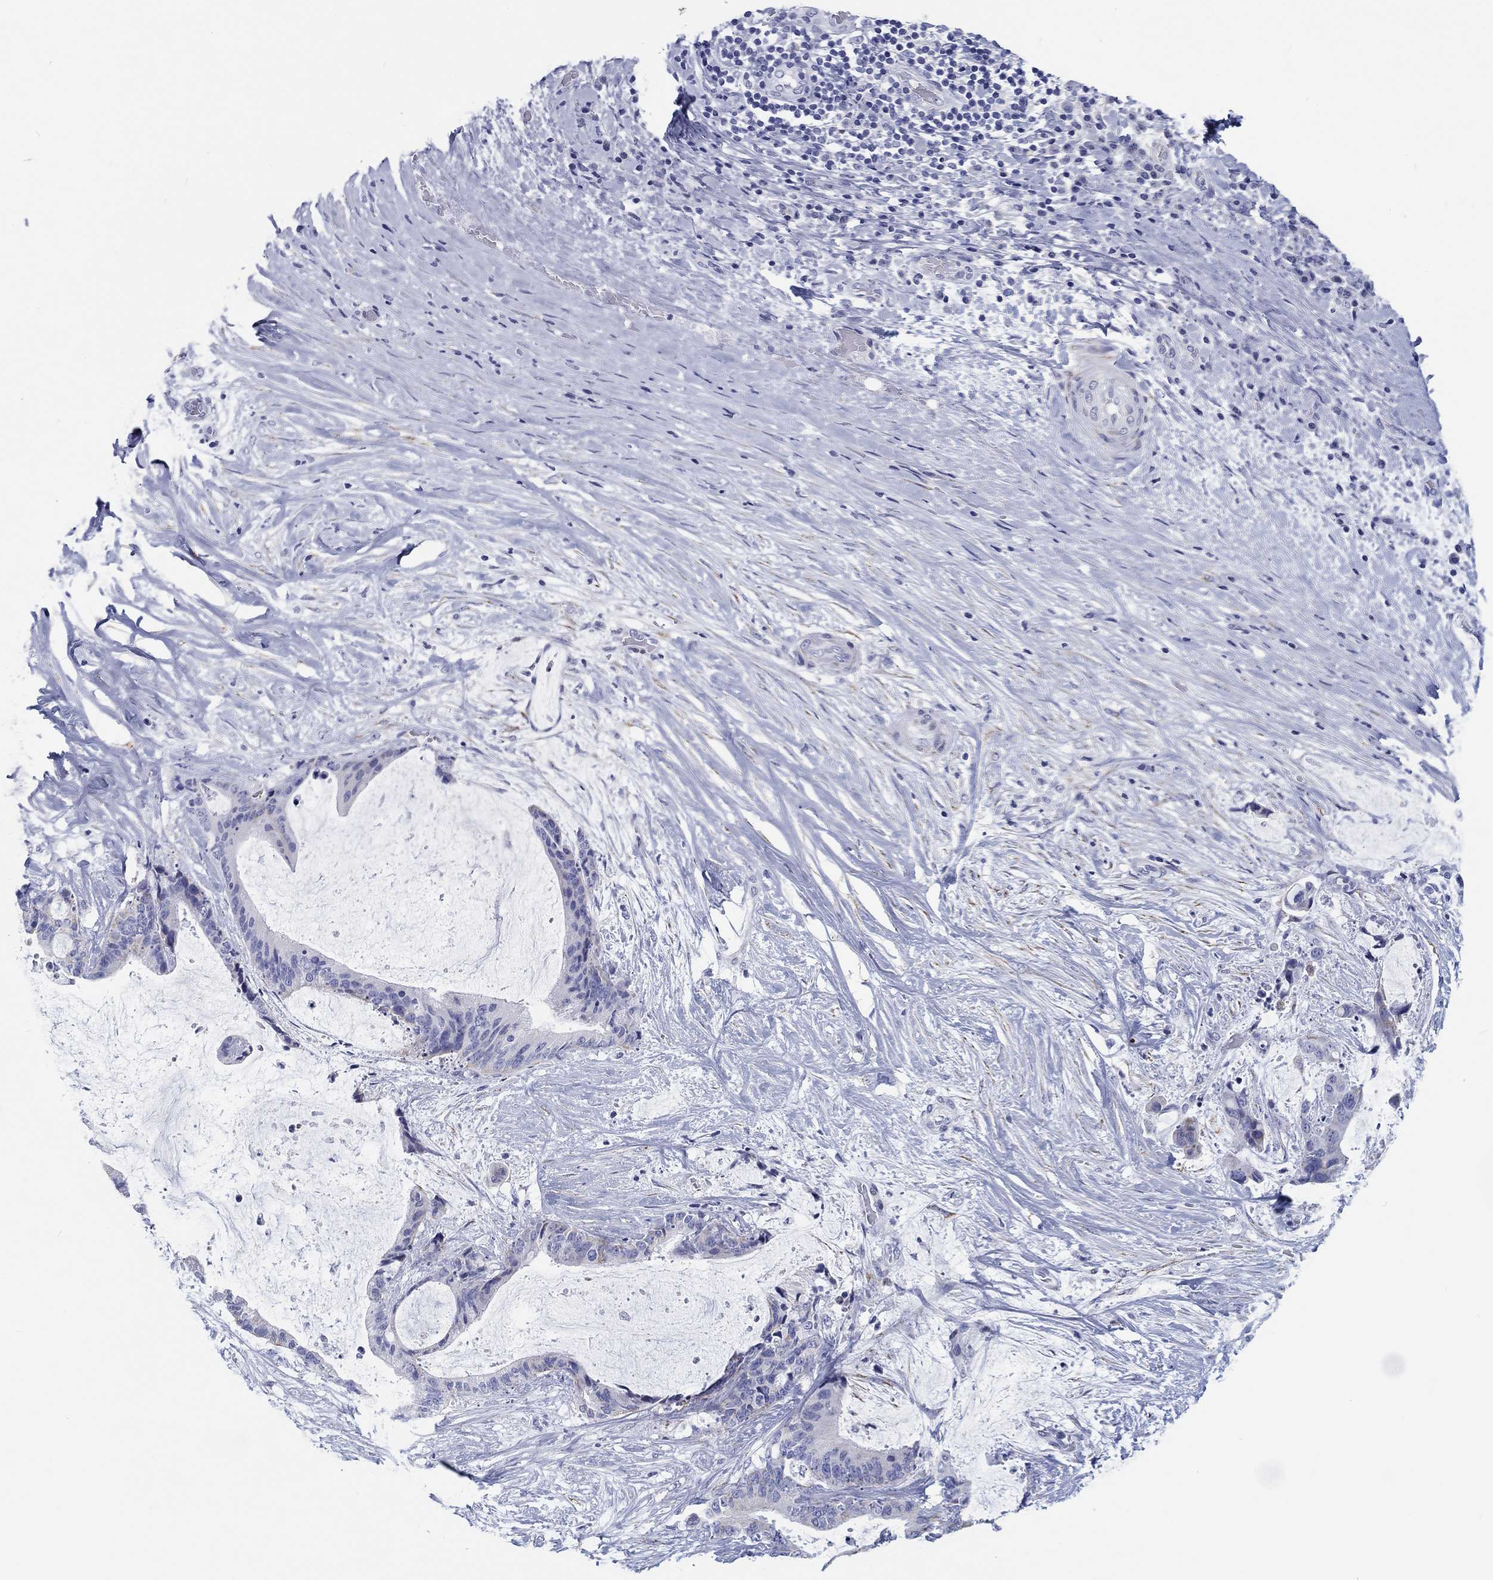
{"staining": {"intensity": "negative", "quantity": "none", "location": "none"}, "tissue": "liver cancer", "cell_type": "Tumor cells", "image_type": "cancer", "snomed": [{"axis": "morphology", "description": "Cholangiocarcinoma"}, {"axis": "topography", "description": "Liver"}], "caption": "Immunohistochemistry (IHC) of liver cancer (cholangiocarcinoma) demonstrates no staining in tumor cells.", "gene": "H1-1", "patient": {"sex": "female", "age": 73}}